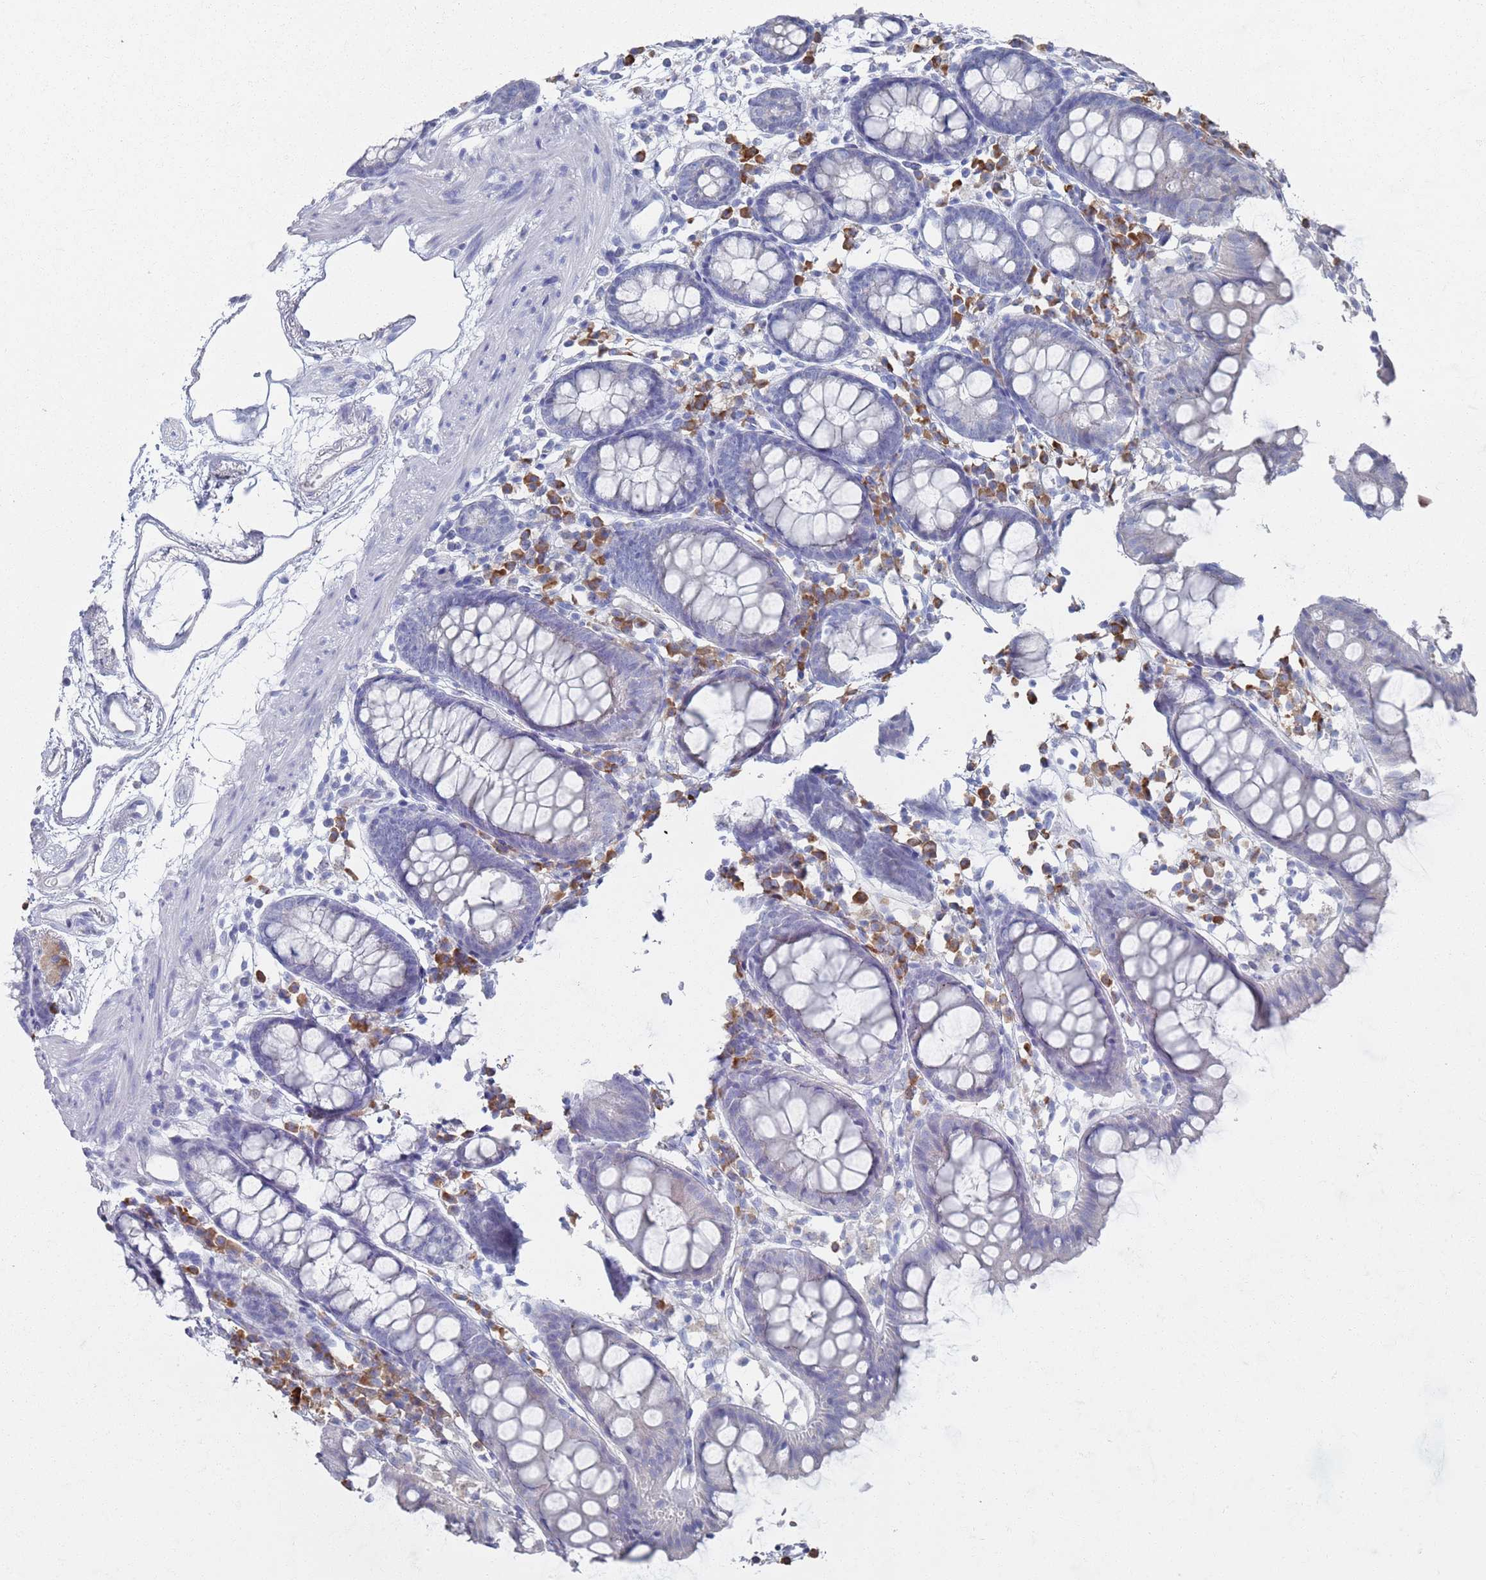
{"staining": {"intensity": "negative", "quantity": "none", "location": "none"}, "tissue": "colon", "cell_type": "Endothelial cells", "image_type": "normal", "snomed": [{"axis": "morphology", "description": "Normal tissue, NOS"}, {"axis": "topography", "description": "Colon"}], "caption": "This histopathology image is of unremarkable colon stained with immunohistochemistry (IHC) to label a protein in brown with the nuclei are counter-stained blue. There is no positivity in endothelial cells.", "gene": "MAT1A", "patient": {"sex": "female", "age": 84}}